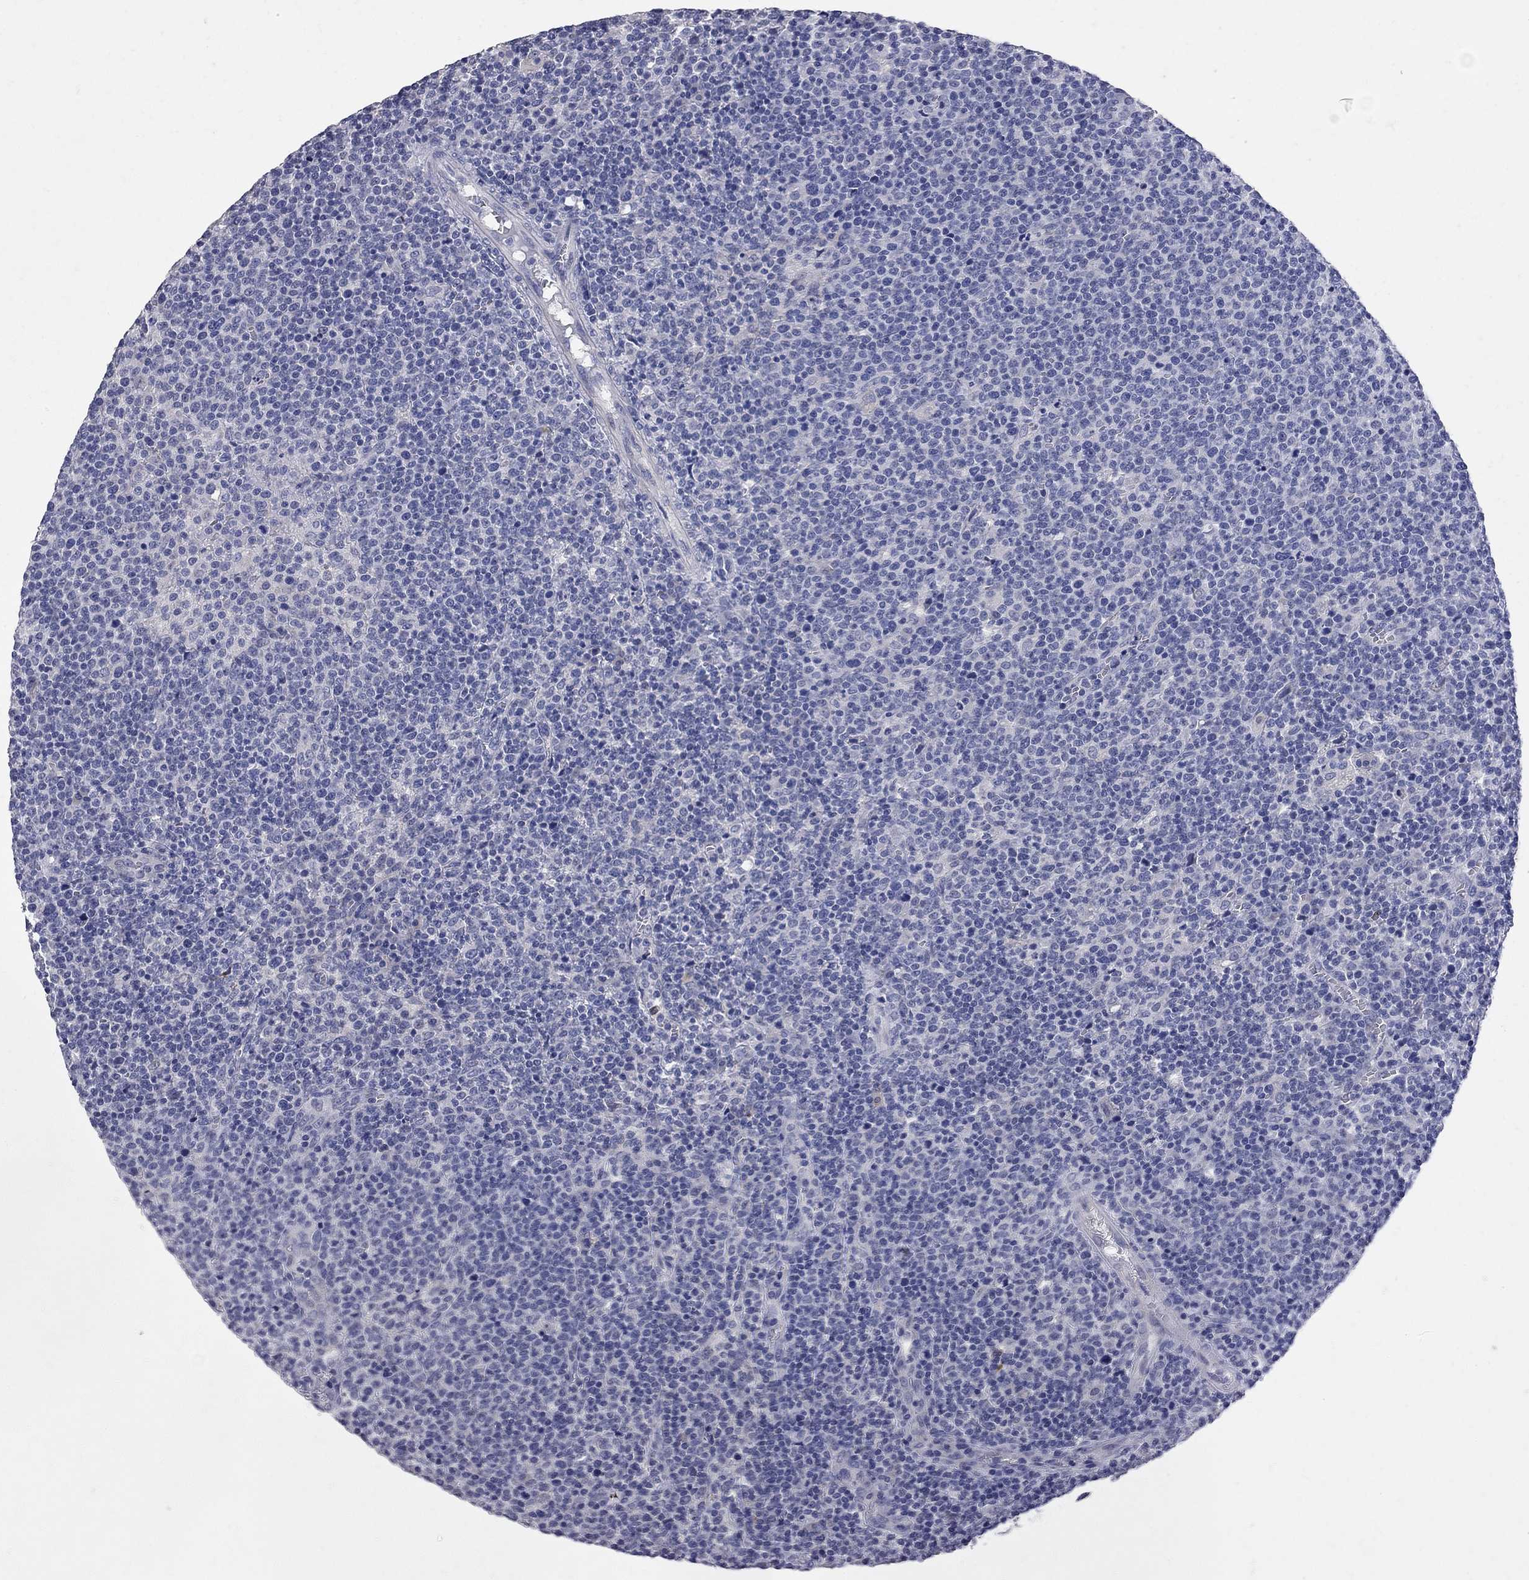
{"staining": {"intensity": "negative", "quantity": "none", "location": "none"}, "tissue": "lymphoma", "cell_type": "Tumor cells", "image_type": "cancer", "snomed": [{"axis": "morphology", "description": "Malignant lymphoma, non-Hodgkin's type, High grade"}, {"axis": "topography", "description": "Lymph node"}], "caption": "Human high-grade malignant lymphoma, non-Hodgkin's type stained for a protein using IHC displays no staining in tumor cells.", "gene": "NOS2", "patient": {"sex": "male", "age": 61}}